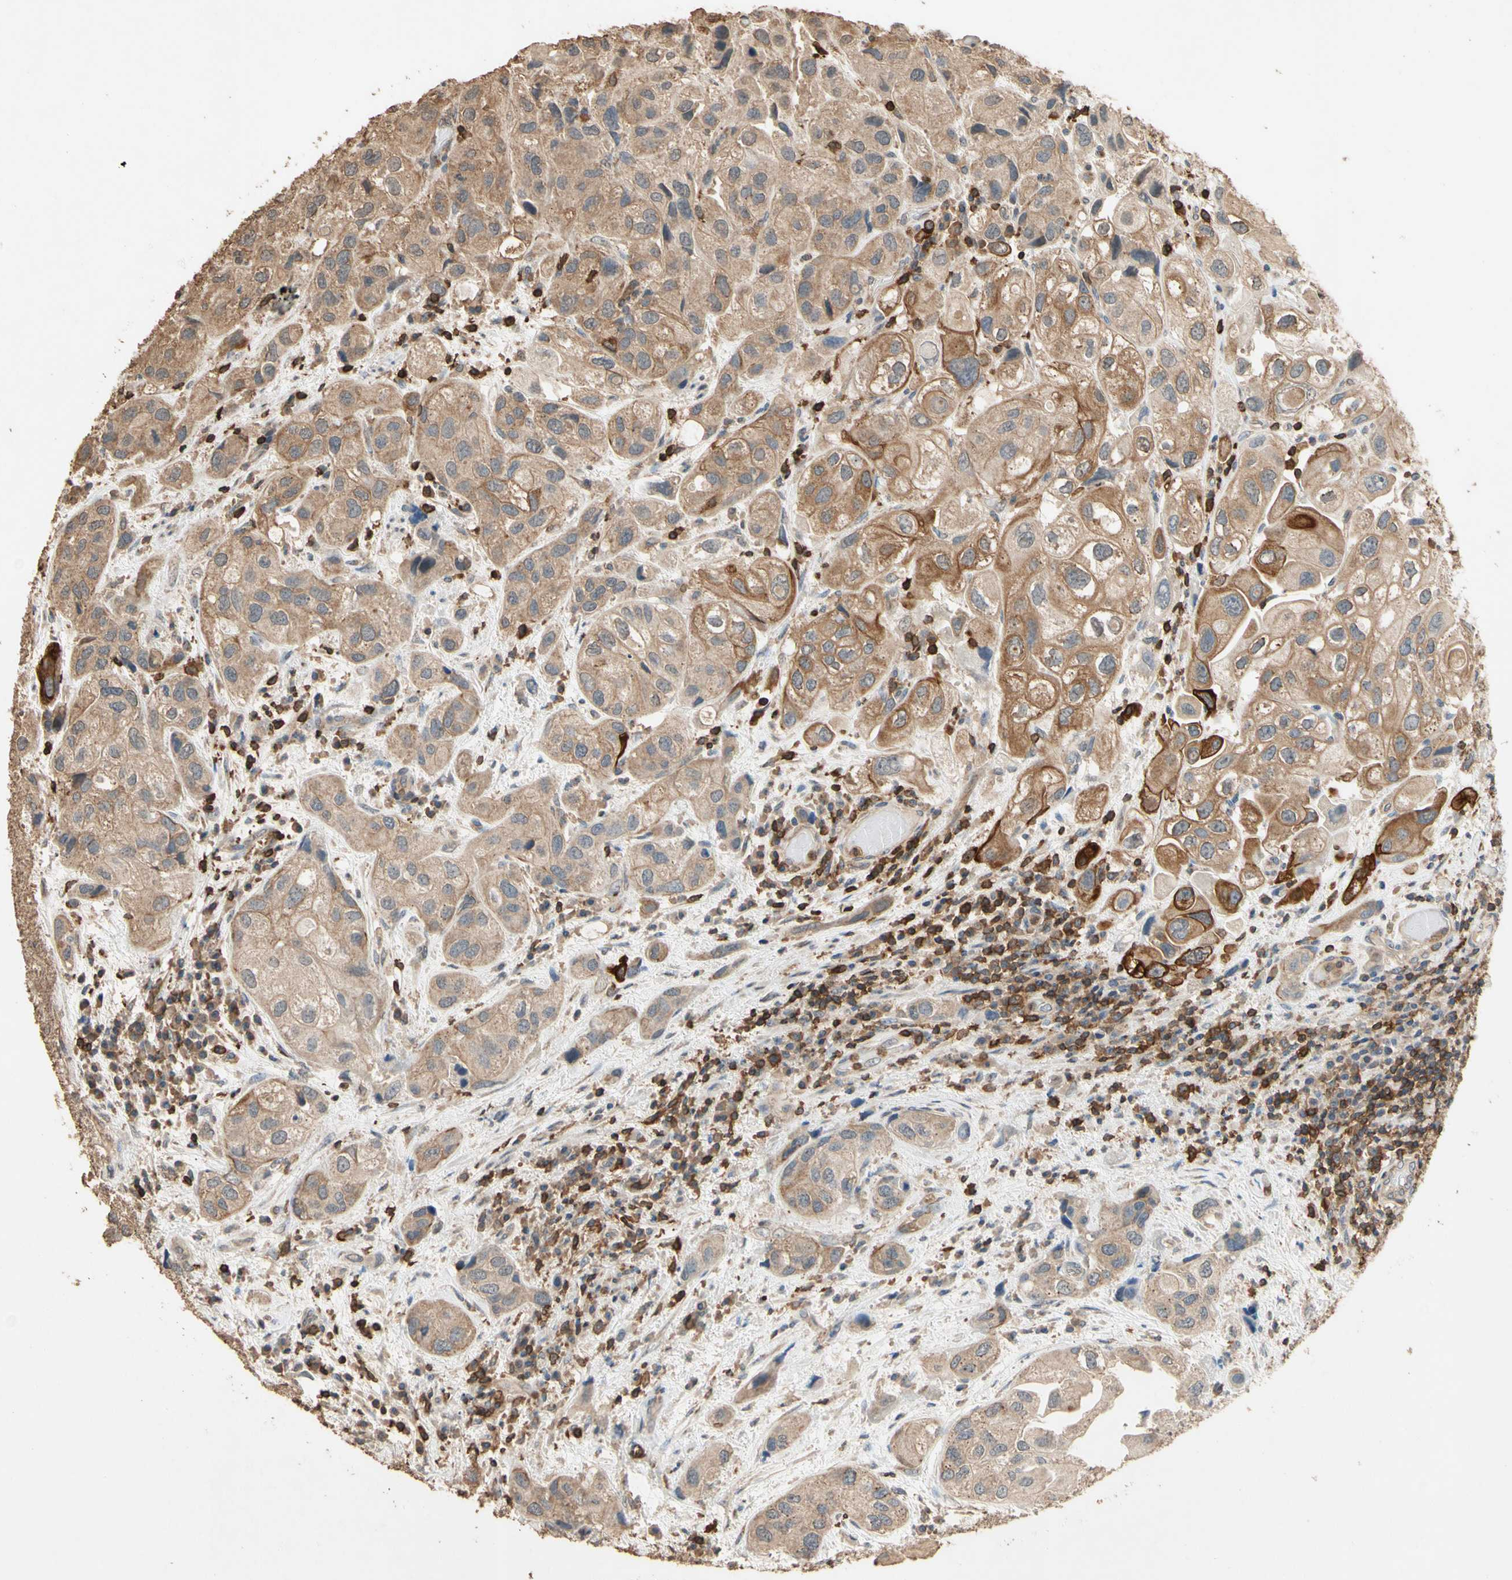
{"staining": {"intensity": "moderate", "quantity": ">75%", "location": "cytoplasmic/membranous"}, "tissue": "urothelial cancer", "cell_type": "Tumor cells", "image_type": "cancer", "snomed": [{"axis": "morphology", "description": "Urothelial carcinoma, High grade"}, {"axis": "topography", "description": "Urinary bladder"}], "caption": "This is an image of IHC staining of urothelial cancer, which shows moderate expression in the cytoplasmic/membranous of tumor cells.", "gene": "MAP3K10", "patient": {"sex": "female", "age": 64}}